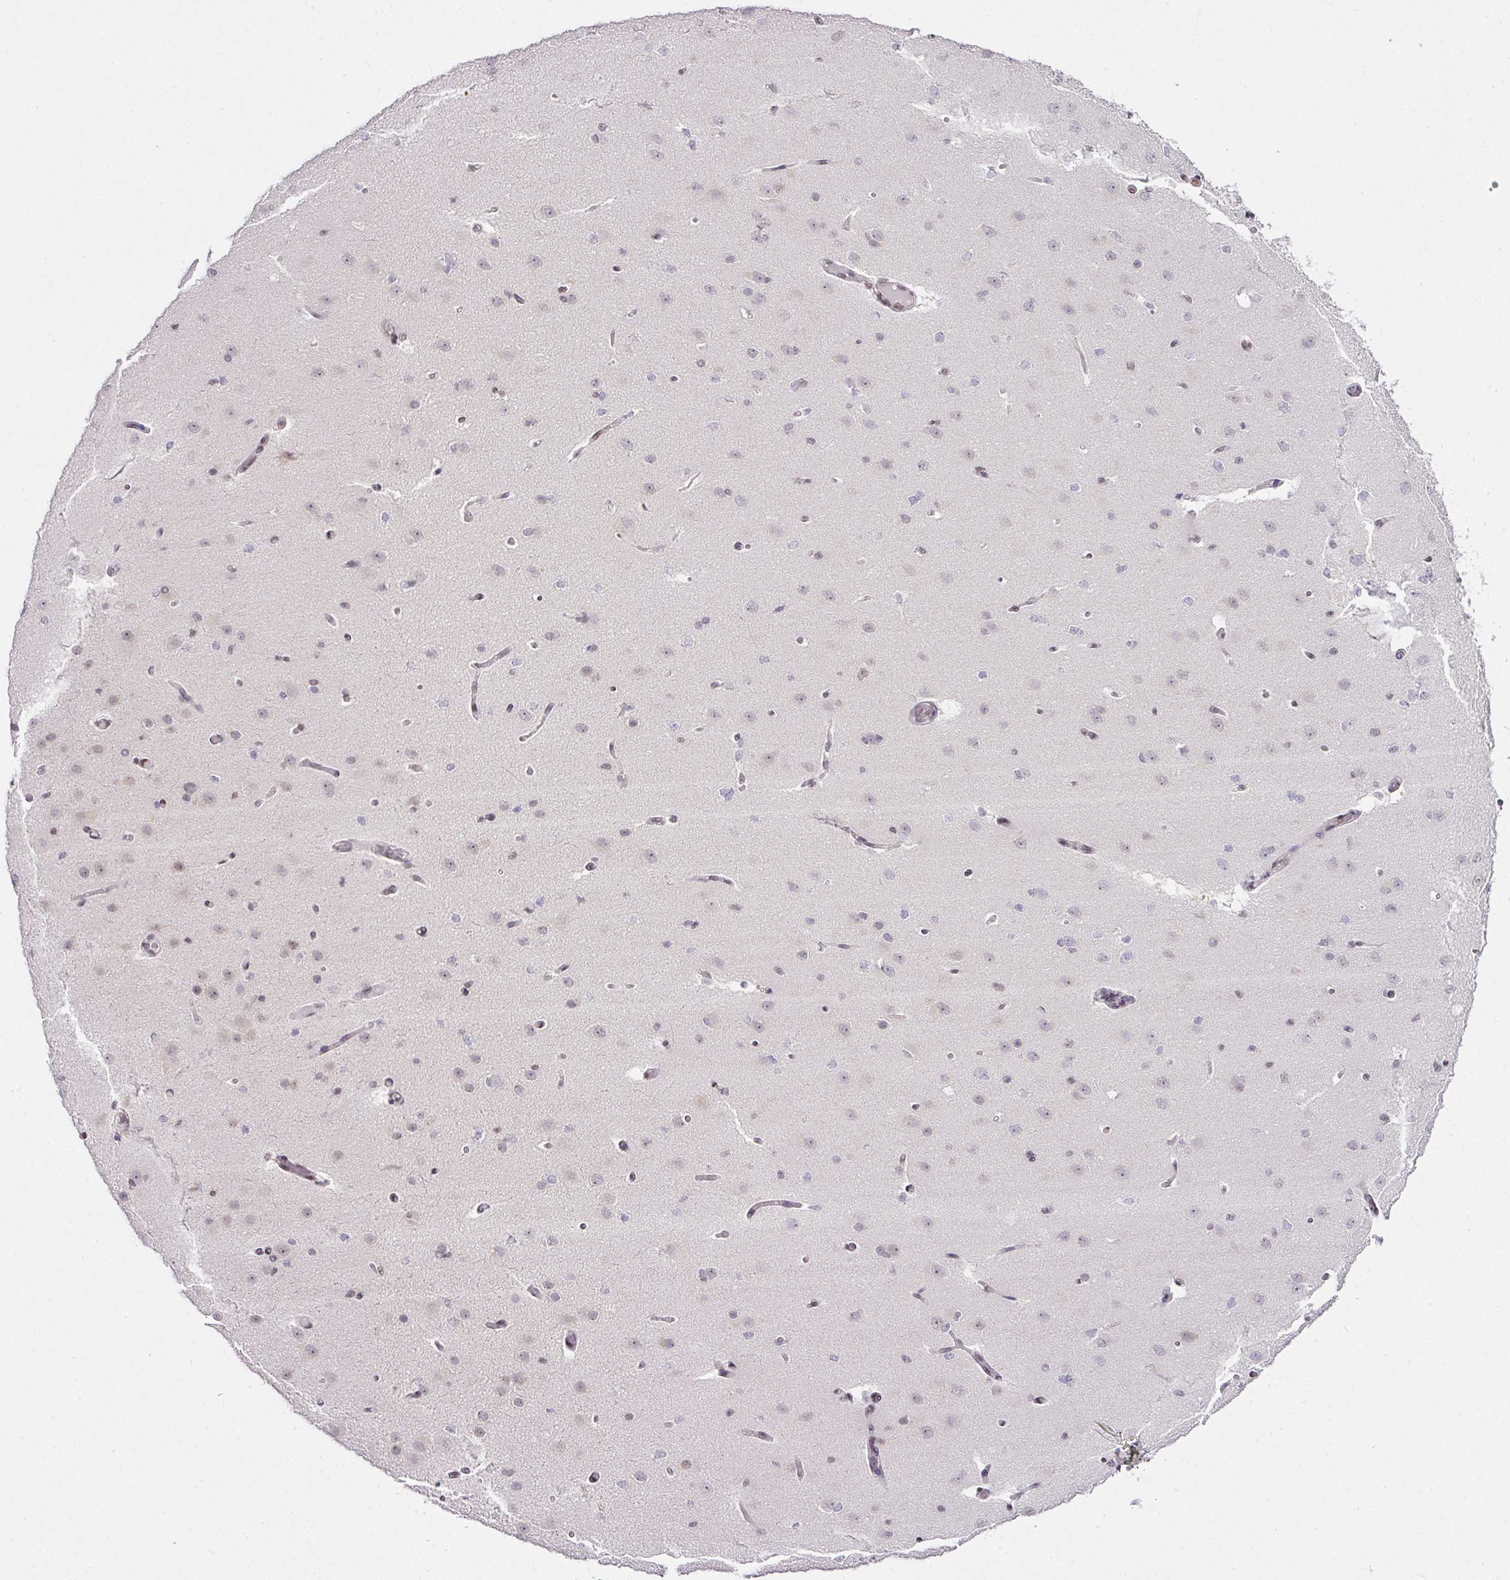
{"staining": {"intensity": "weak", "quantity": "<25%", "location": "nuclear"}, "tissue": "cerebral cortex", "cell_type": "Endothelial cells", "image_type": "normal", "snomed": [{"axis": "morphology", "description": "Normal tissue, NOS"}, {"axis": "morphology", "description": "Inflammation, NOS"}, {"axis": "topography", "description": "Cerebral cortex"}], "caption": "Immunohistochemical staining of unremarkable human cerebral cortex reveals no significant expression in endothelial cells.", "gene": "FAM32A", "patient": {"sex": "male", "age": 6}}